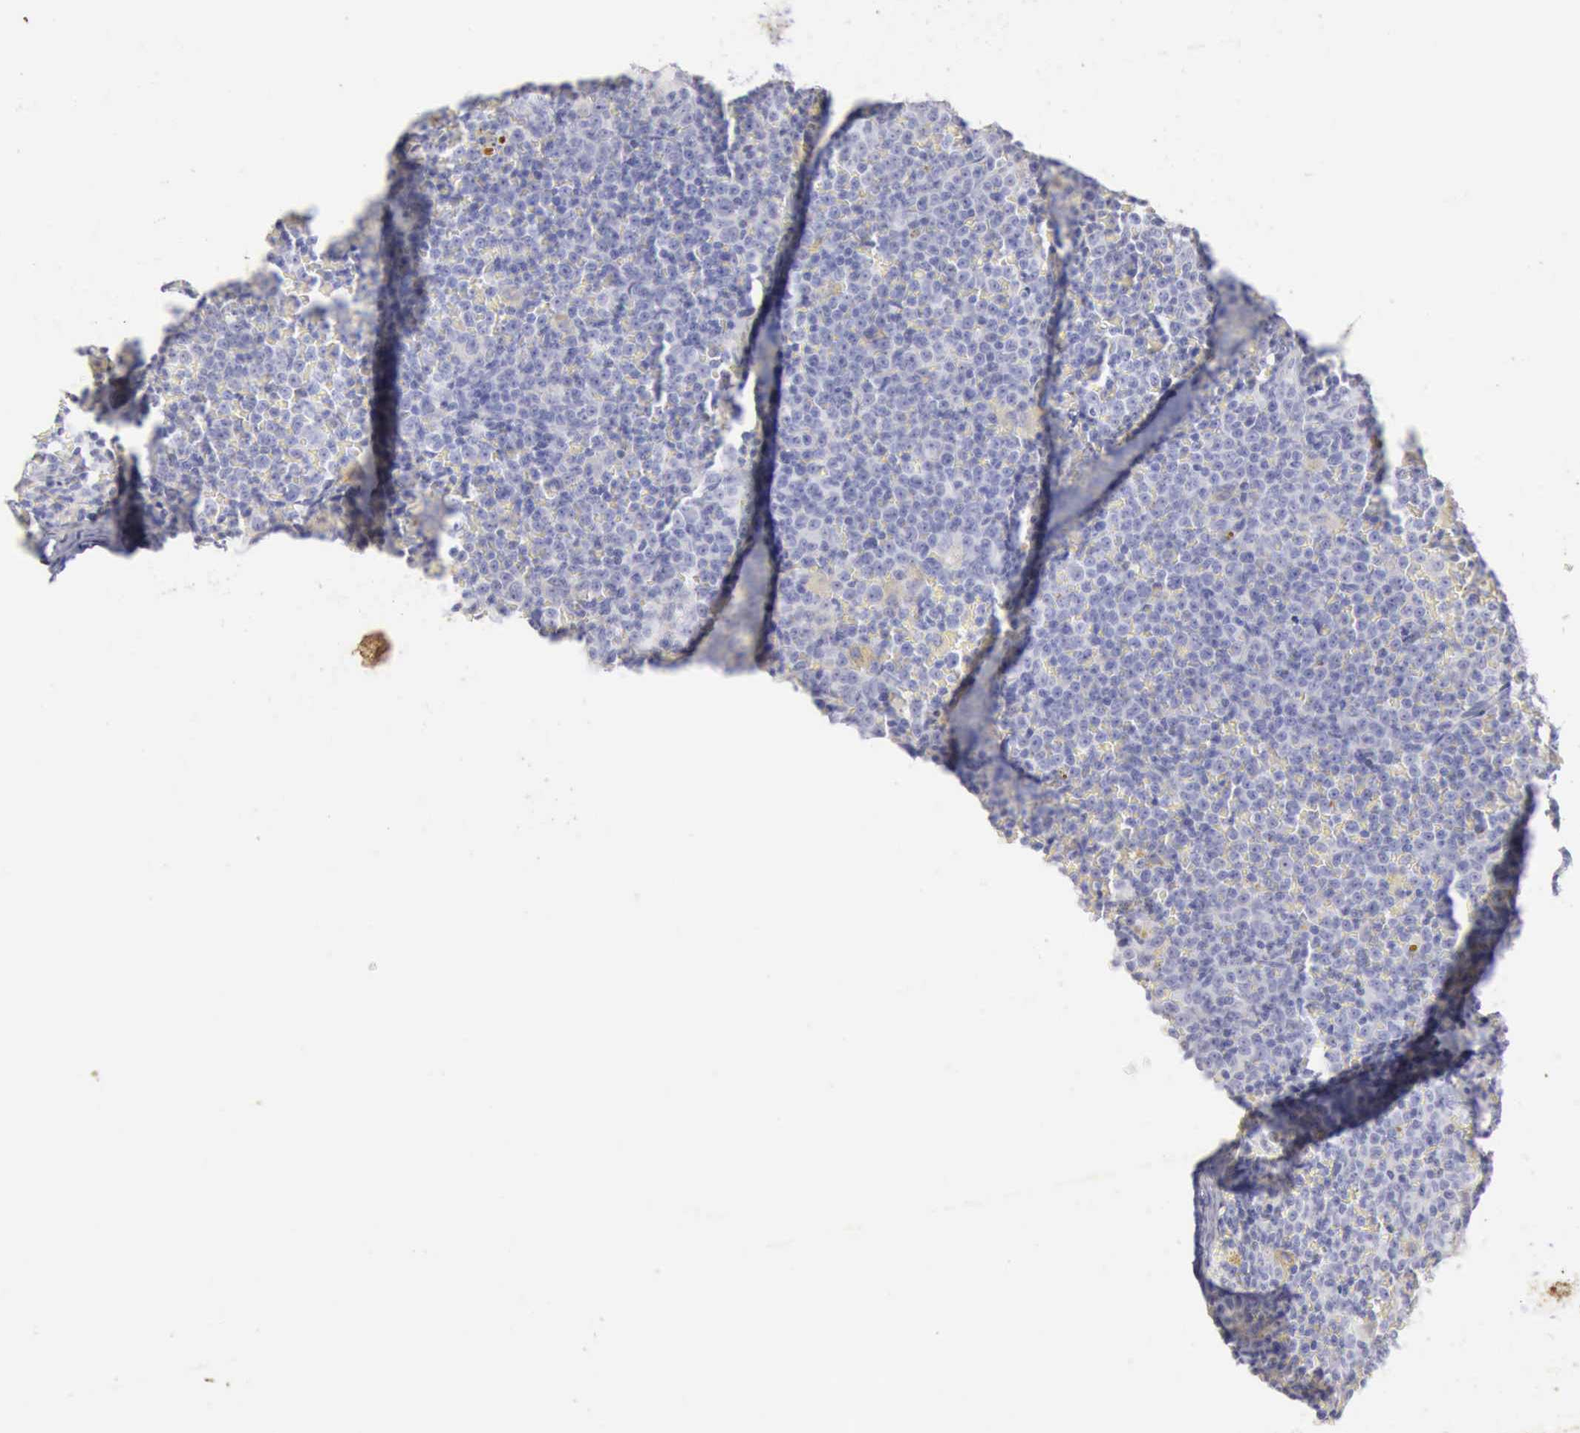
{"staining": {"intensity": "negative", "quantity": "none", "location": "none"}, "tissue": "lymphoma", "cell_type": "Tumor cells", "image_type": "cancer", "snomed": [{"axis": "morphology", "description": "Malignant lymphoma, non-Hodgkin's type, Low grade"}, {"axis": "topography", "description": "Lymph node"}], "caption": "Immunohistochemistry histopathology image of neoplastic tissue: low-grade malignant lymphoma, non-Hodgkin's type stained with DAB displays no significant protein staining in tumor cells.", "gene": "KRT10", "patient": {"sex": "male", "age": 50}}